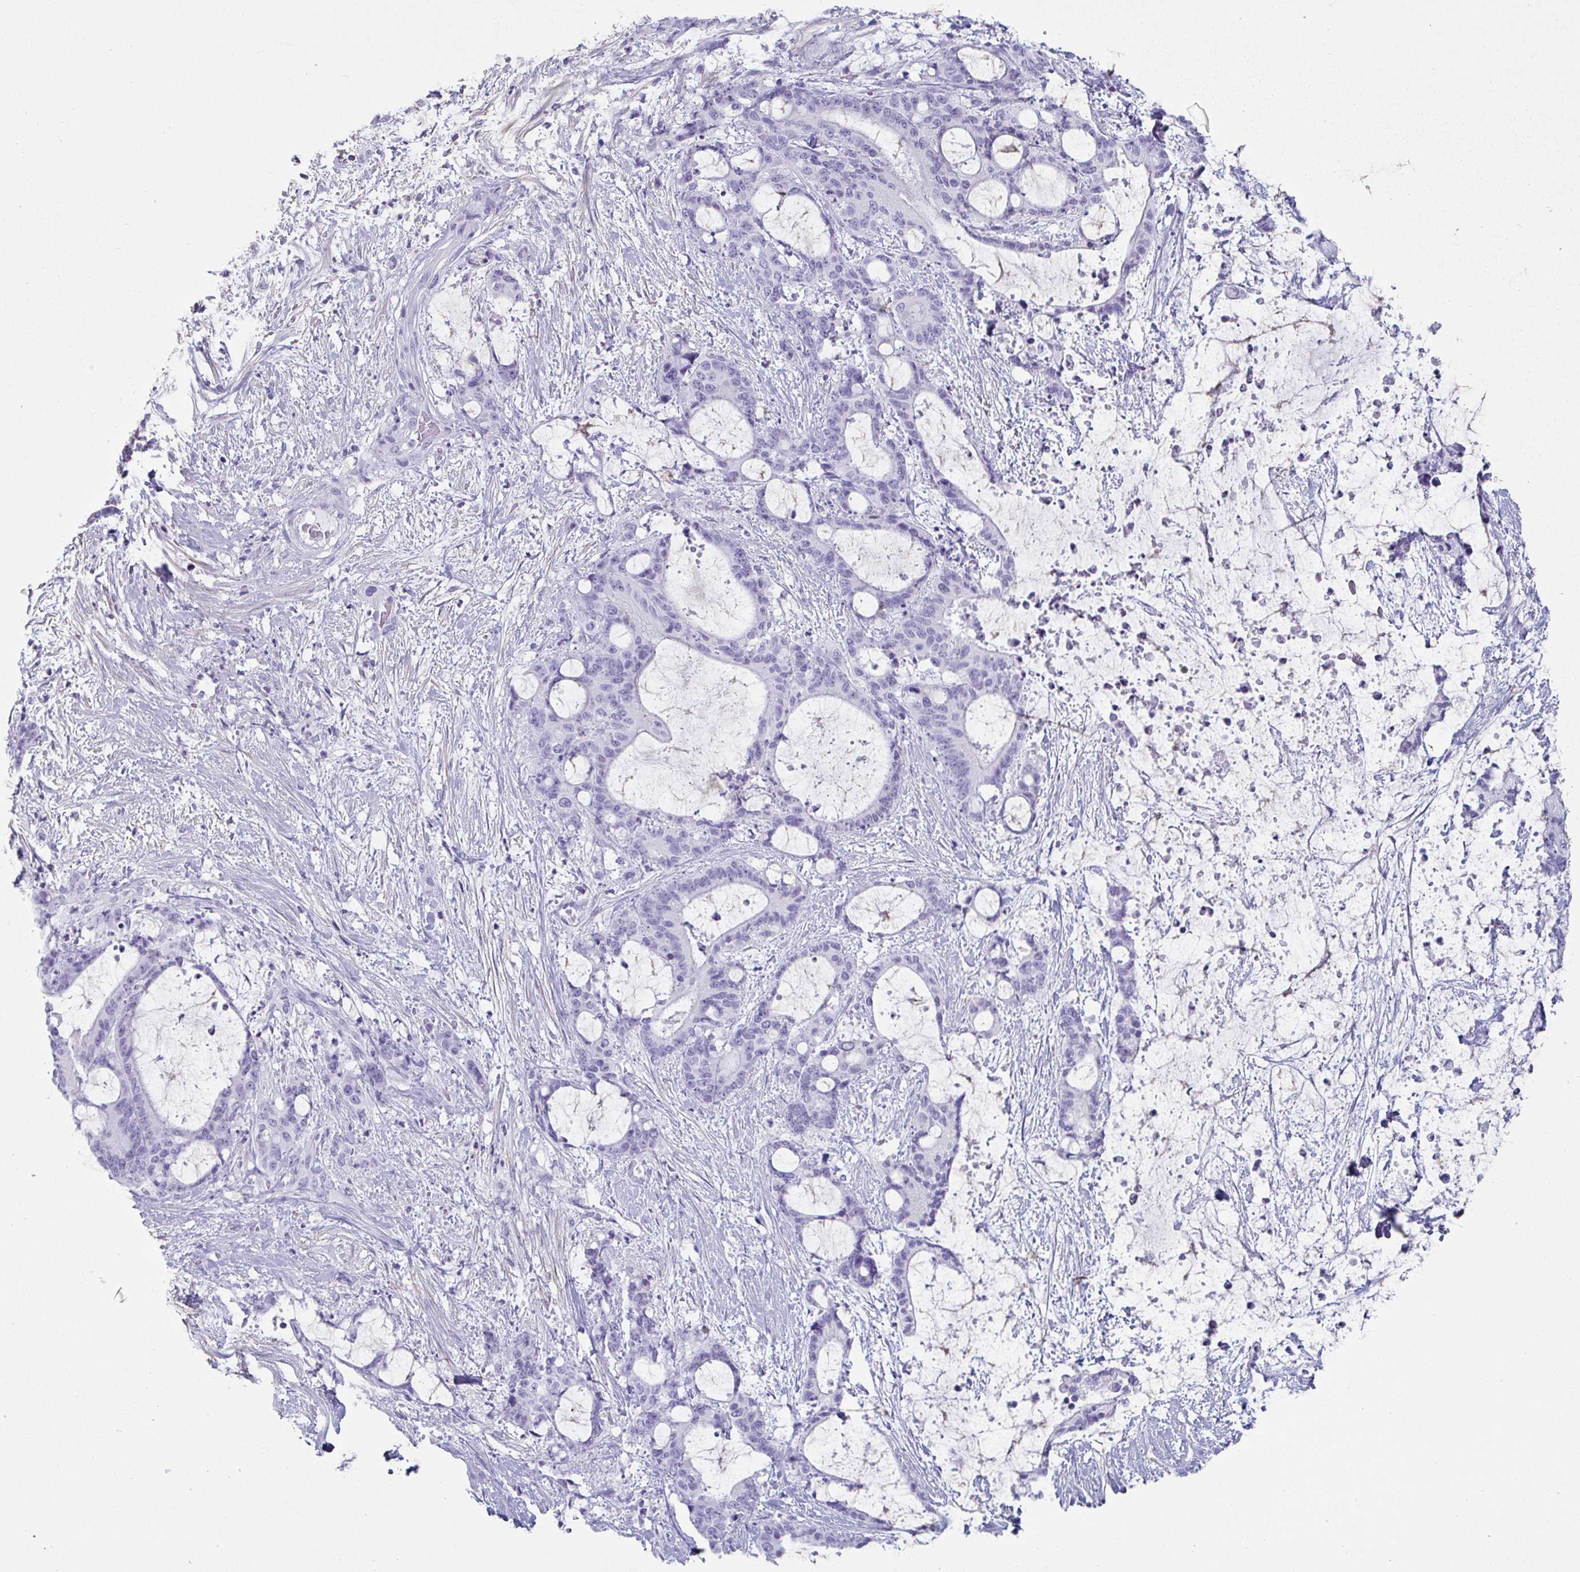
{"staining": {"intensity": "negative", "quantity": "none", "location": "none"}, "tissue": "liver cancer", "cell_type": "Tumor cells", "image_type": "cancer", "snomed": [{"axis": "morphology", "description": "Normal tissue, NOS"}, {"axis": "morphology", "description": "Cholangiocarcinoma"}, {"axis": "topography", "description": "Liver"}, {"axis": "topography", "description": "Peripheral nerve tissue"}], "caption": "Liver cholangiocarcinoma was stained to show a protein in brown. There is no significant expression in tumor cells.", "gene": "CREG2", "patient": {"sex": "female", "age": 73}}